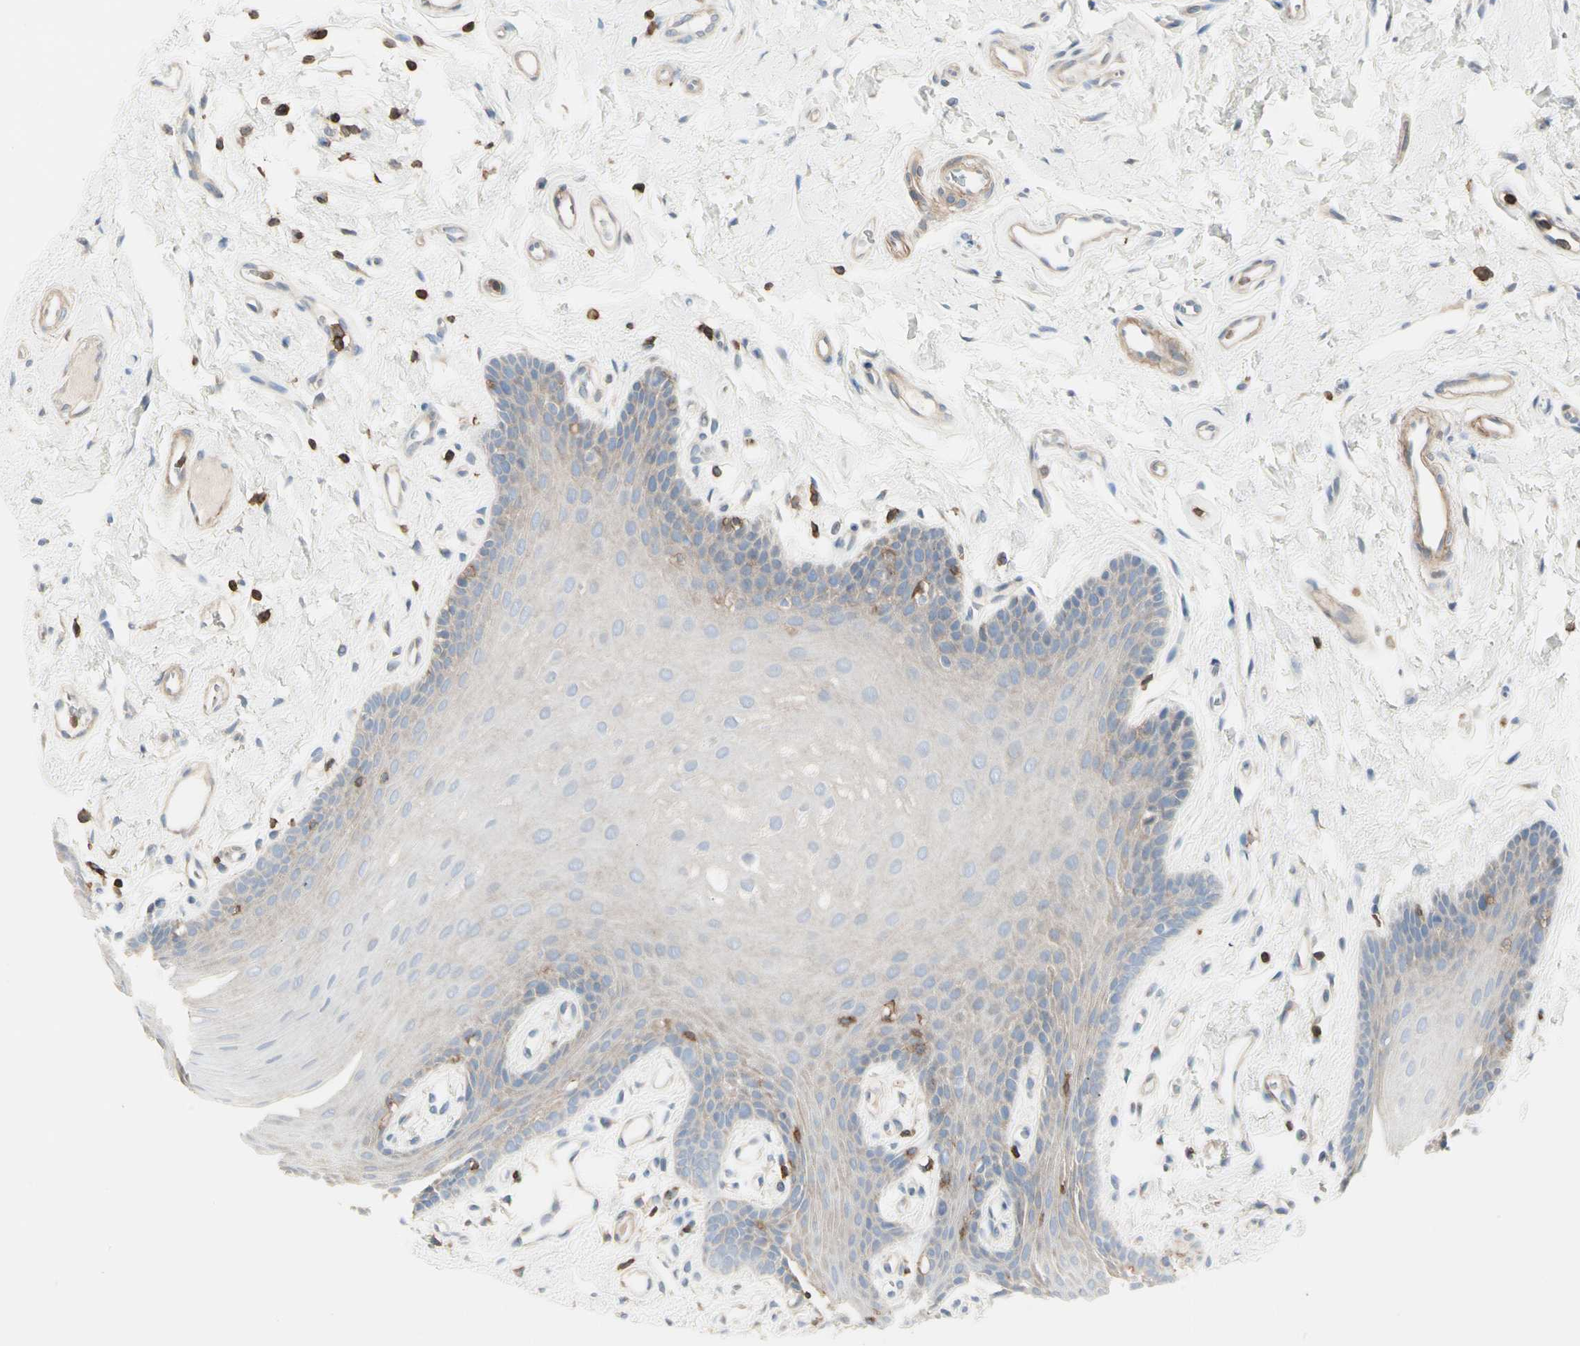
{"staining": {"intensity": "weak", "quantity": "<25%", "location": "cytoplasmic/membranous"}, "tissue": "oral mucosa", "cell_type": "Squamous epithelial cells", "image_type": "normal", "snomed": [{"axis": "morphology", "description": "Normal tissue, NOS"}, {"axis": "topography", "description": "Oral tissue"}], "caption": "Image shows no significant protein staining in squamous epithelial cells of normal oral mucosa.", "gene": "CLEC2B", "patient": {"sex": "male", "age": 62}}